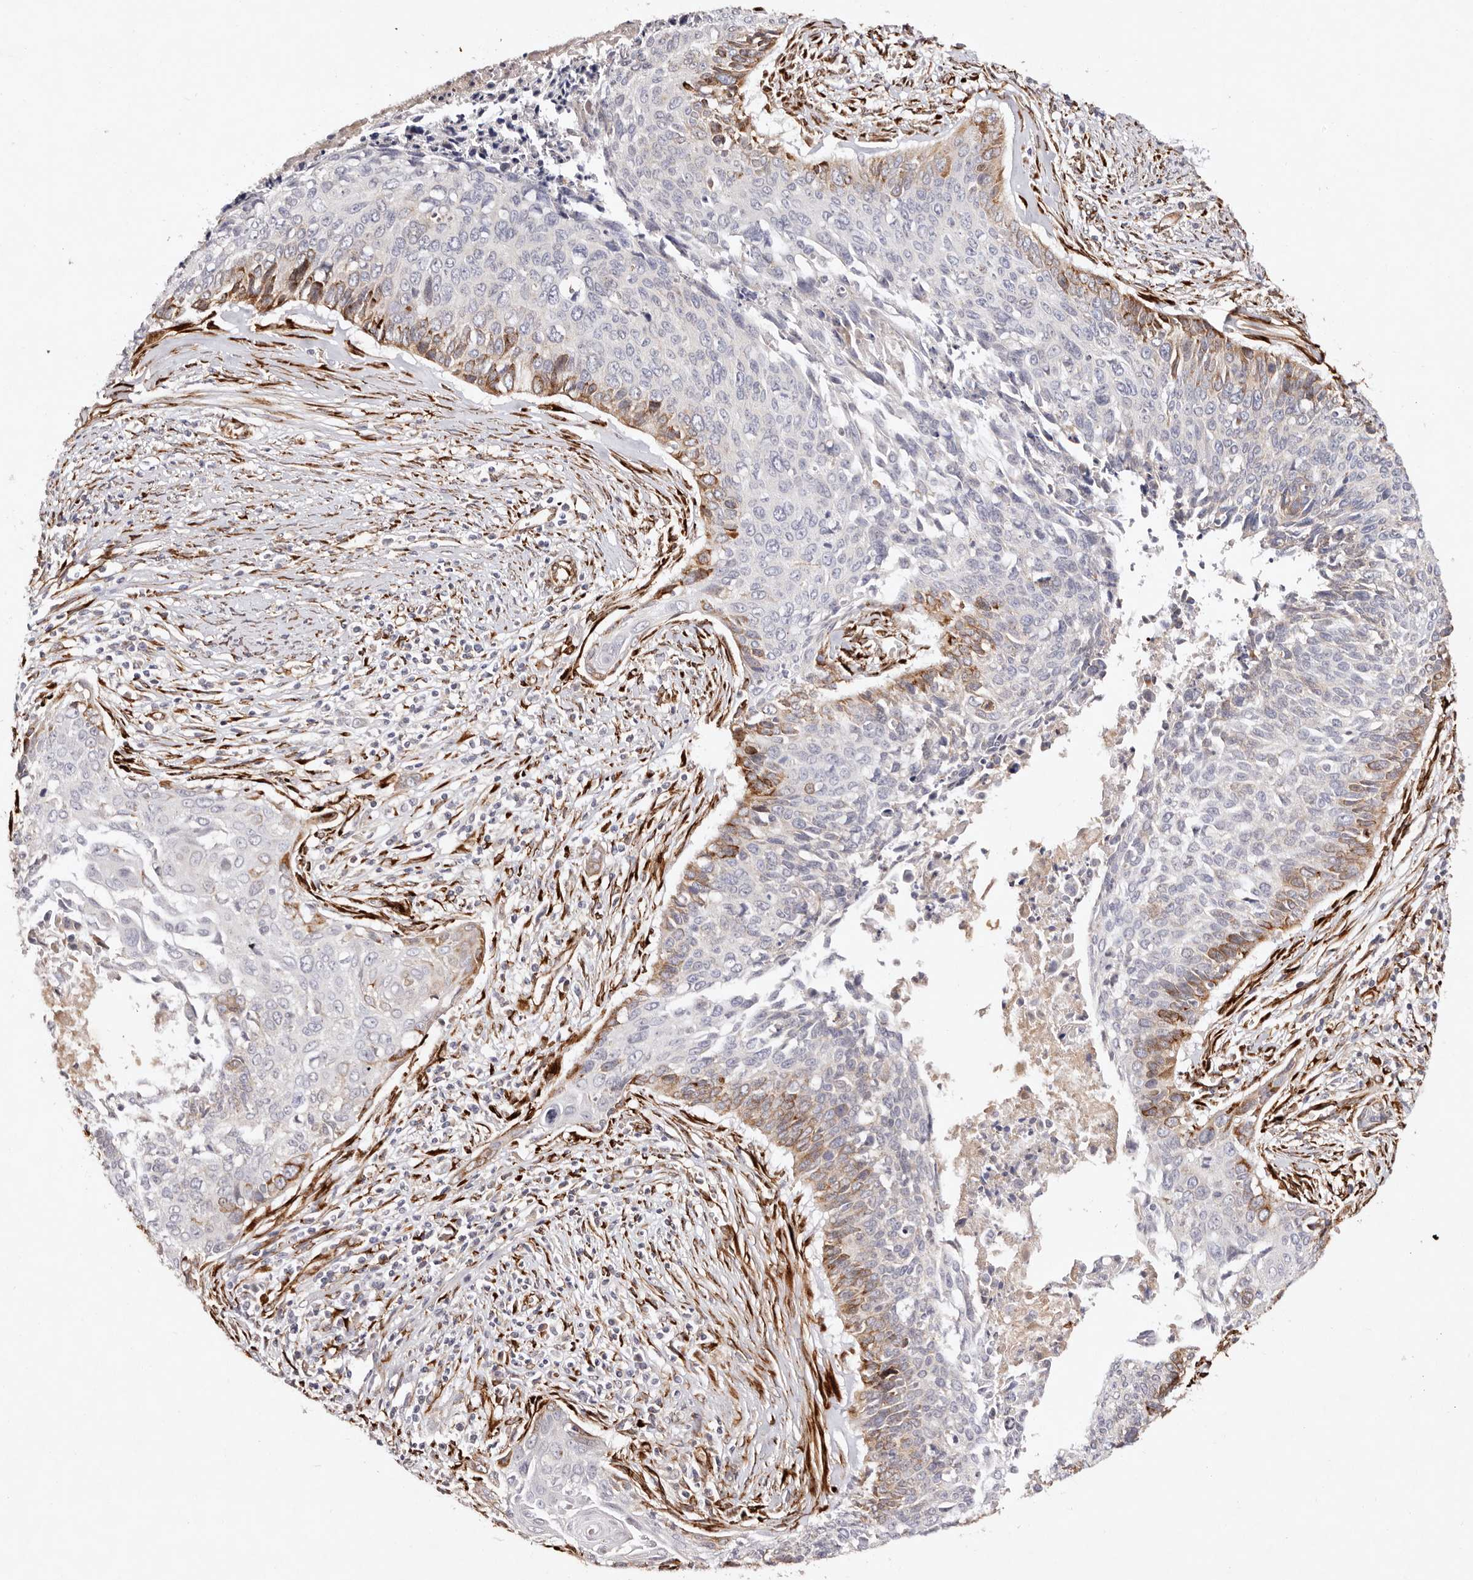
{"staining": {"intensity": "moderate", "quantity": "<25%", "location": "cytoplasmic/membranous"}, "tissue": "cervical cancer", "cell_type": "Tumor cells", "image_type": "cancer", "snomed": [{"axis": "morphology", "description": "Squamous cell carcinoma, NOS"}, {"axis": "topography", "description": "Cervix"}], "caption": "The image reveals staining of cervical cancer, revealing moderate cytoplasmic/membranous protein expression (brown color) within tumor cells.", "gene": "SERPINH1", "patient": {"sex": "female", "age": 55}}